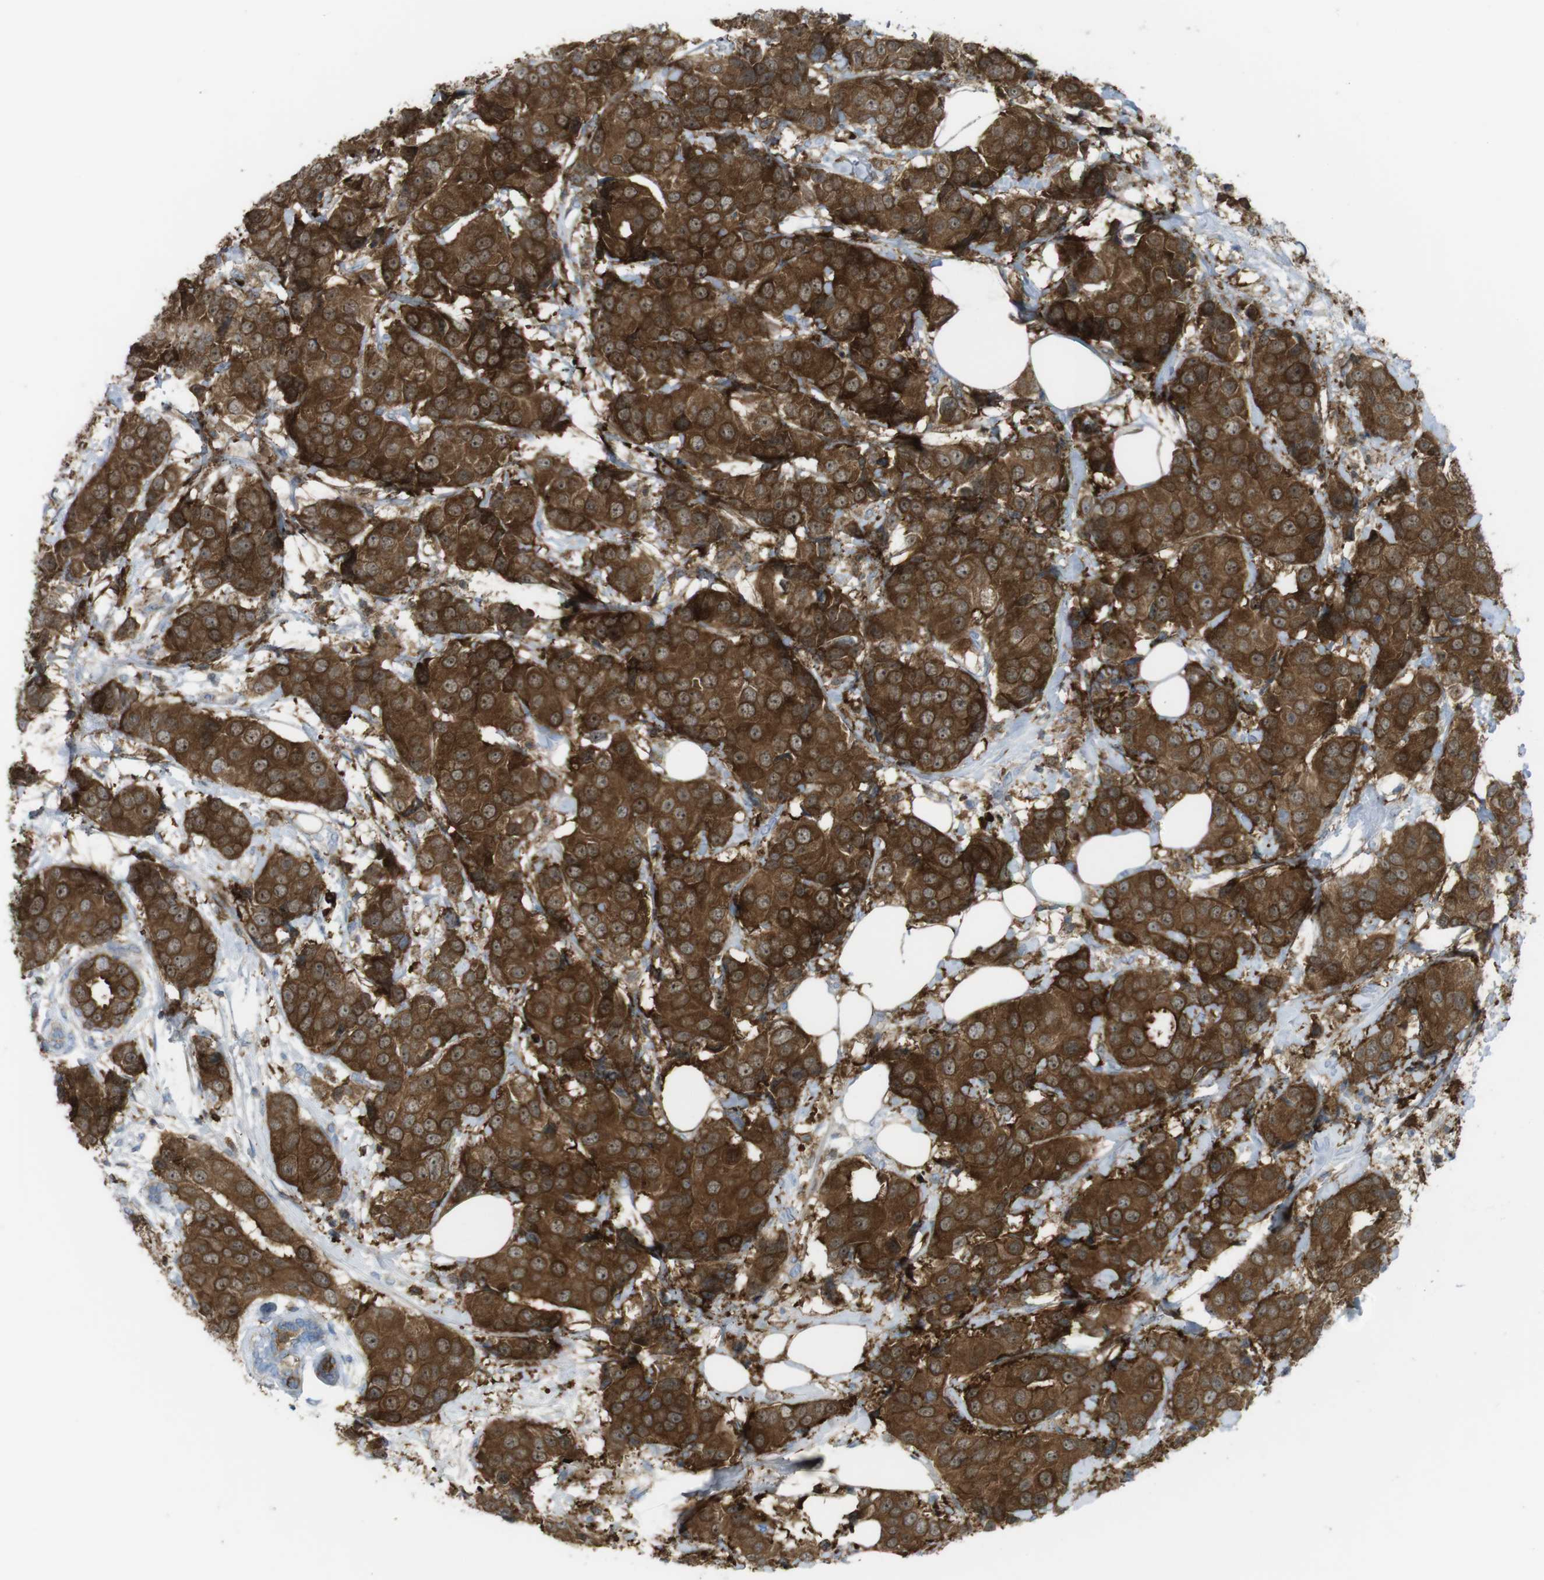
{"staining": {"intensity": "strong", "quantity": ">75%", "location": "cytoplasmic/membranous"}, "tissue": "breast cancer", "cell_type": "Tumor cells", "image_type": "cancer", "snomed": [{"axis": "morphology", "description": "Normal tissue, NOS"}, {"axis": "morphology", "description": "Duct carcinoma"}, {"axis": "topography", "description": "Breast"}], "caption": "A brown stain highlights strong cytoplasmic/membranous expression of a protein in intraductal carcinoma (breast) tumor cells. (DAB (3,3'-diaminobenzidine) IHC, brown staining for protein, blue staining for nuclei).", "gene": "PRKCD", "patient": {"sex": "female", "age": 39}}